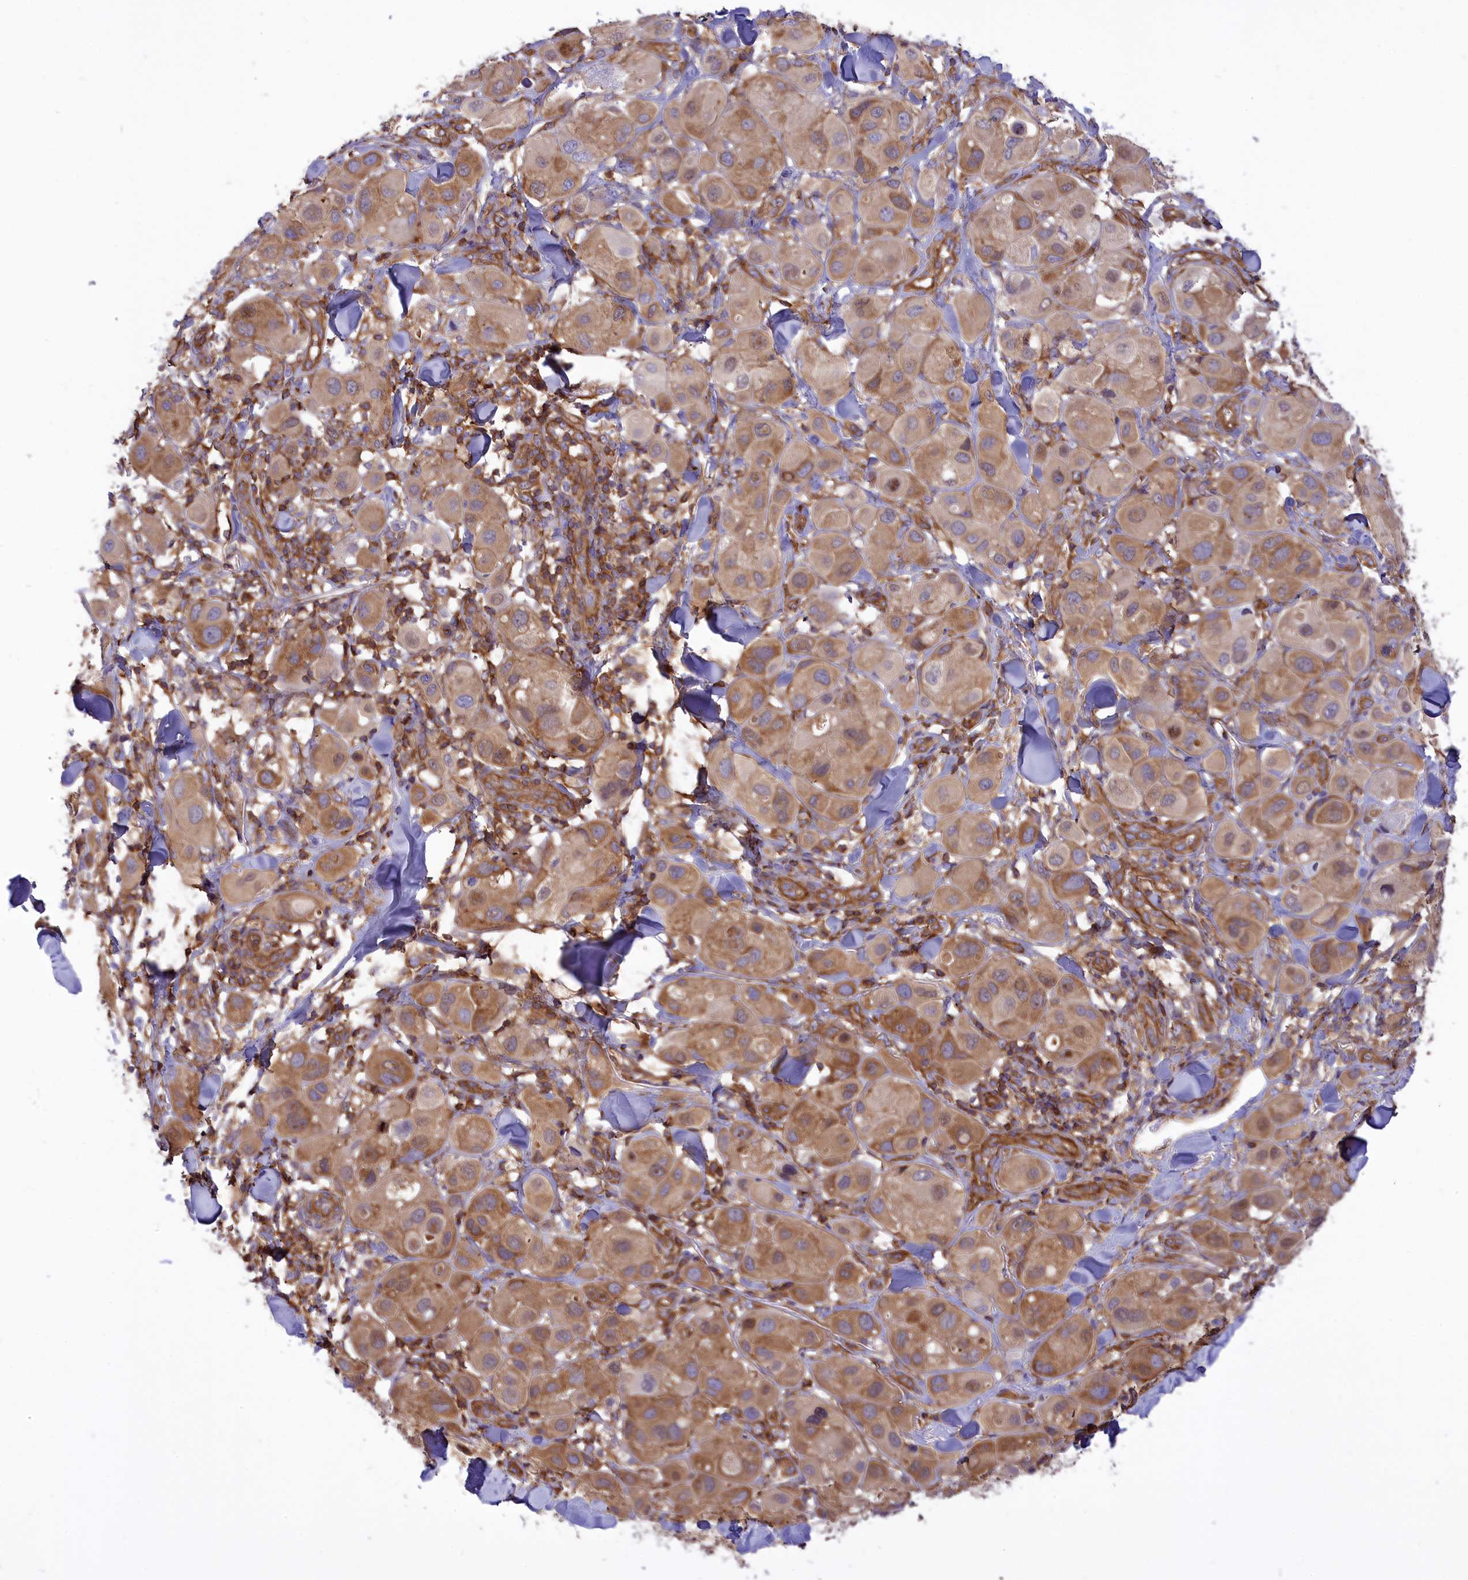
{"staining": {"intensity": "moderate", "quantity": ">75%", "location": "cytoplasmic/membranous"}, "tissue": "melanoma", "cell_type": "Tumor cells", "image_type": "cancer", "snomed": [{"axis": "morphology", "description": "Malignant melanoma, Metastatic site"}, {"axis": "topography", "description": "Skin"}], "caption": "Moderate cytoplasmic/membranous positivity is identified in about >75% of tumor cells in melanoma.", "gene": "SEPTIN9", "patient": {"sex": "male", "age": 41}}